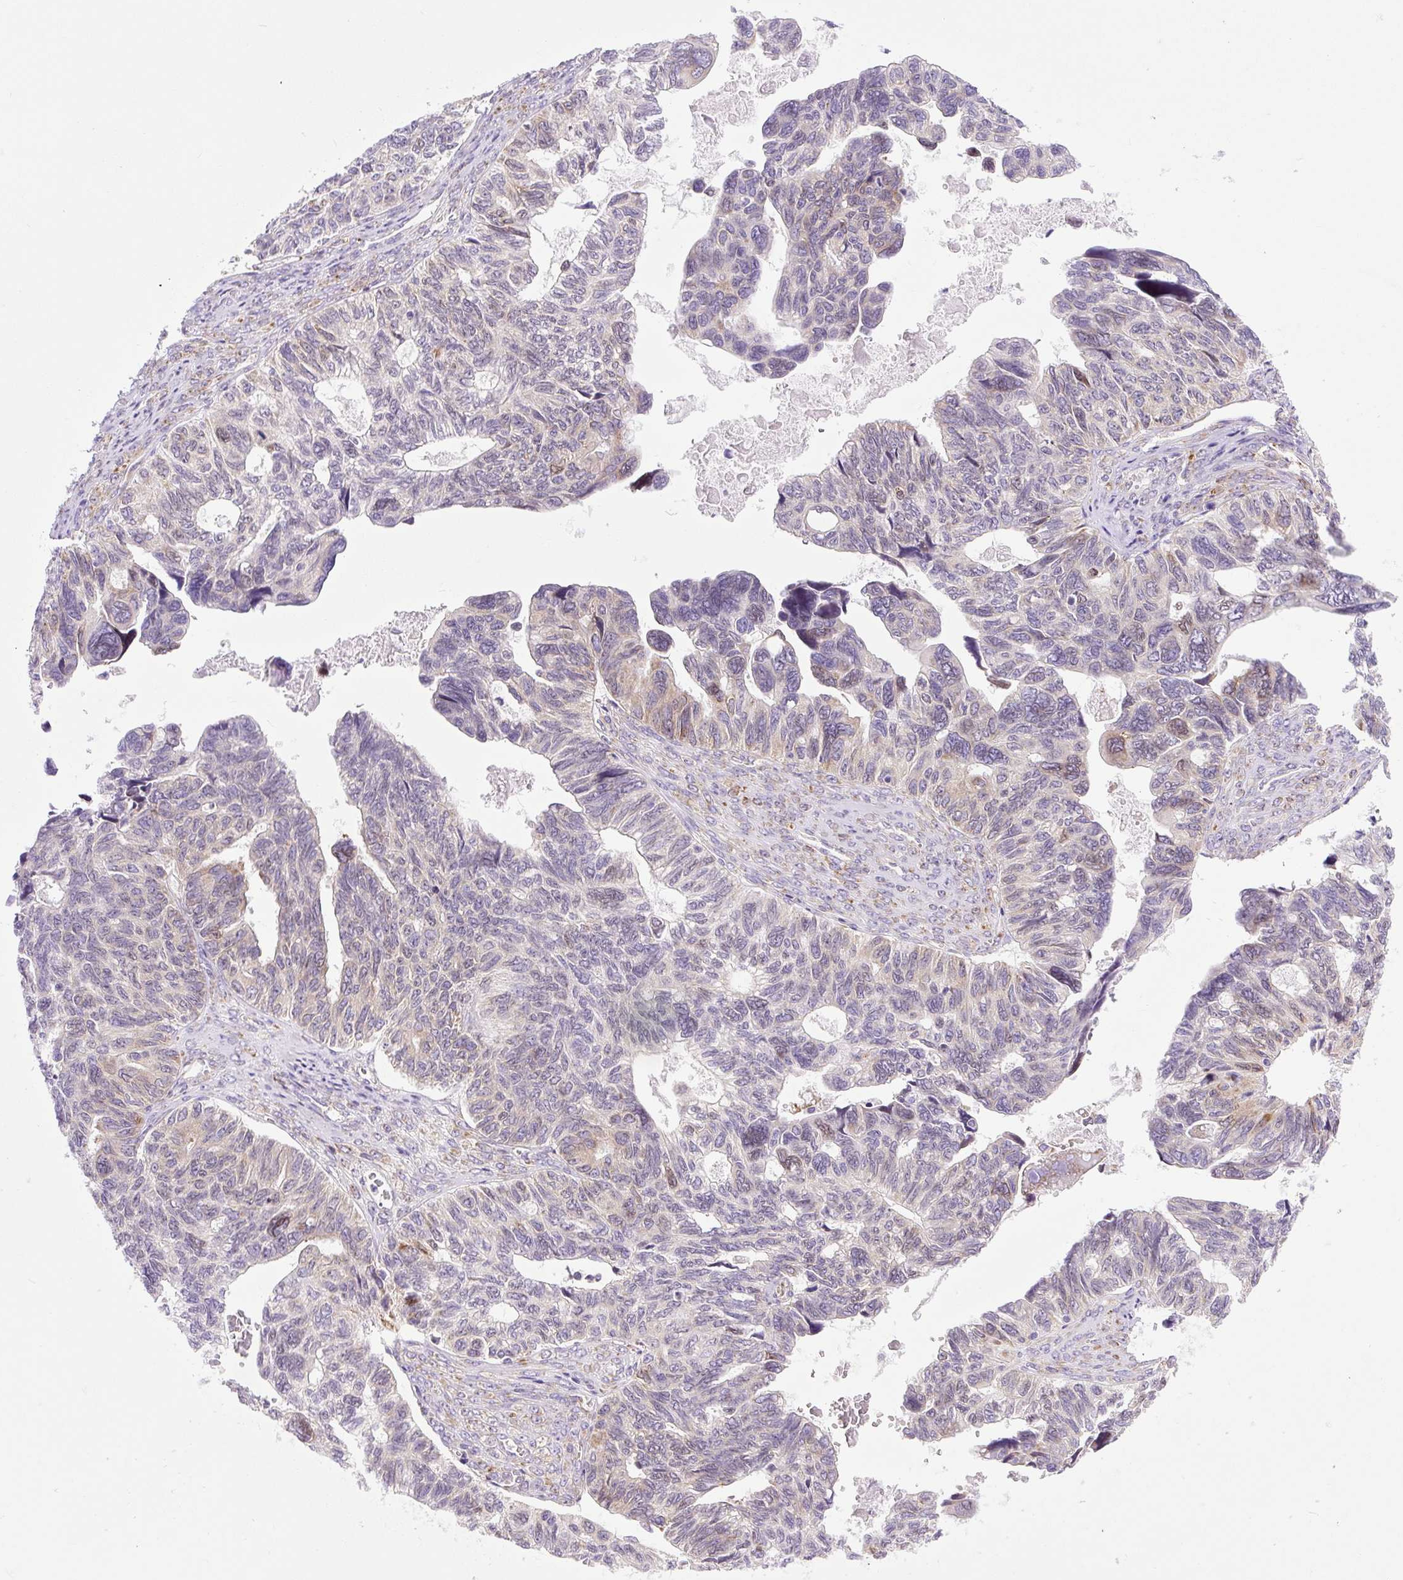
{"staining": {"intensity": "moderate", "quantity": "<25%", "location": "cytoplasmic/membranous"}, "tissue": "ovarian cancer", "cell_type": "Tumor cells", "image_type": "cancer", "snomed": [{"axis": "morphology", "description": "Cystadenocarcinoma, serous, NOS"}, {"axis": "topography", "description": "Ovary"}], "caption": "High-power microscopy captured an IHC photomicrograph of ovarian cancer, revealing moderate cytoplasmic/membranous positivity in about <25% of tumor cells. Ihc stains the protein in brown and the nuclei are stained blue.", "gene": "DDOST", "patient": {"sex": "female", "age": 79}}